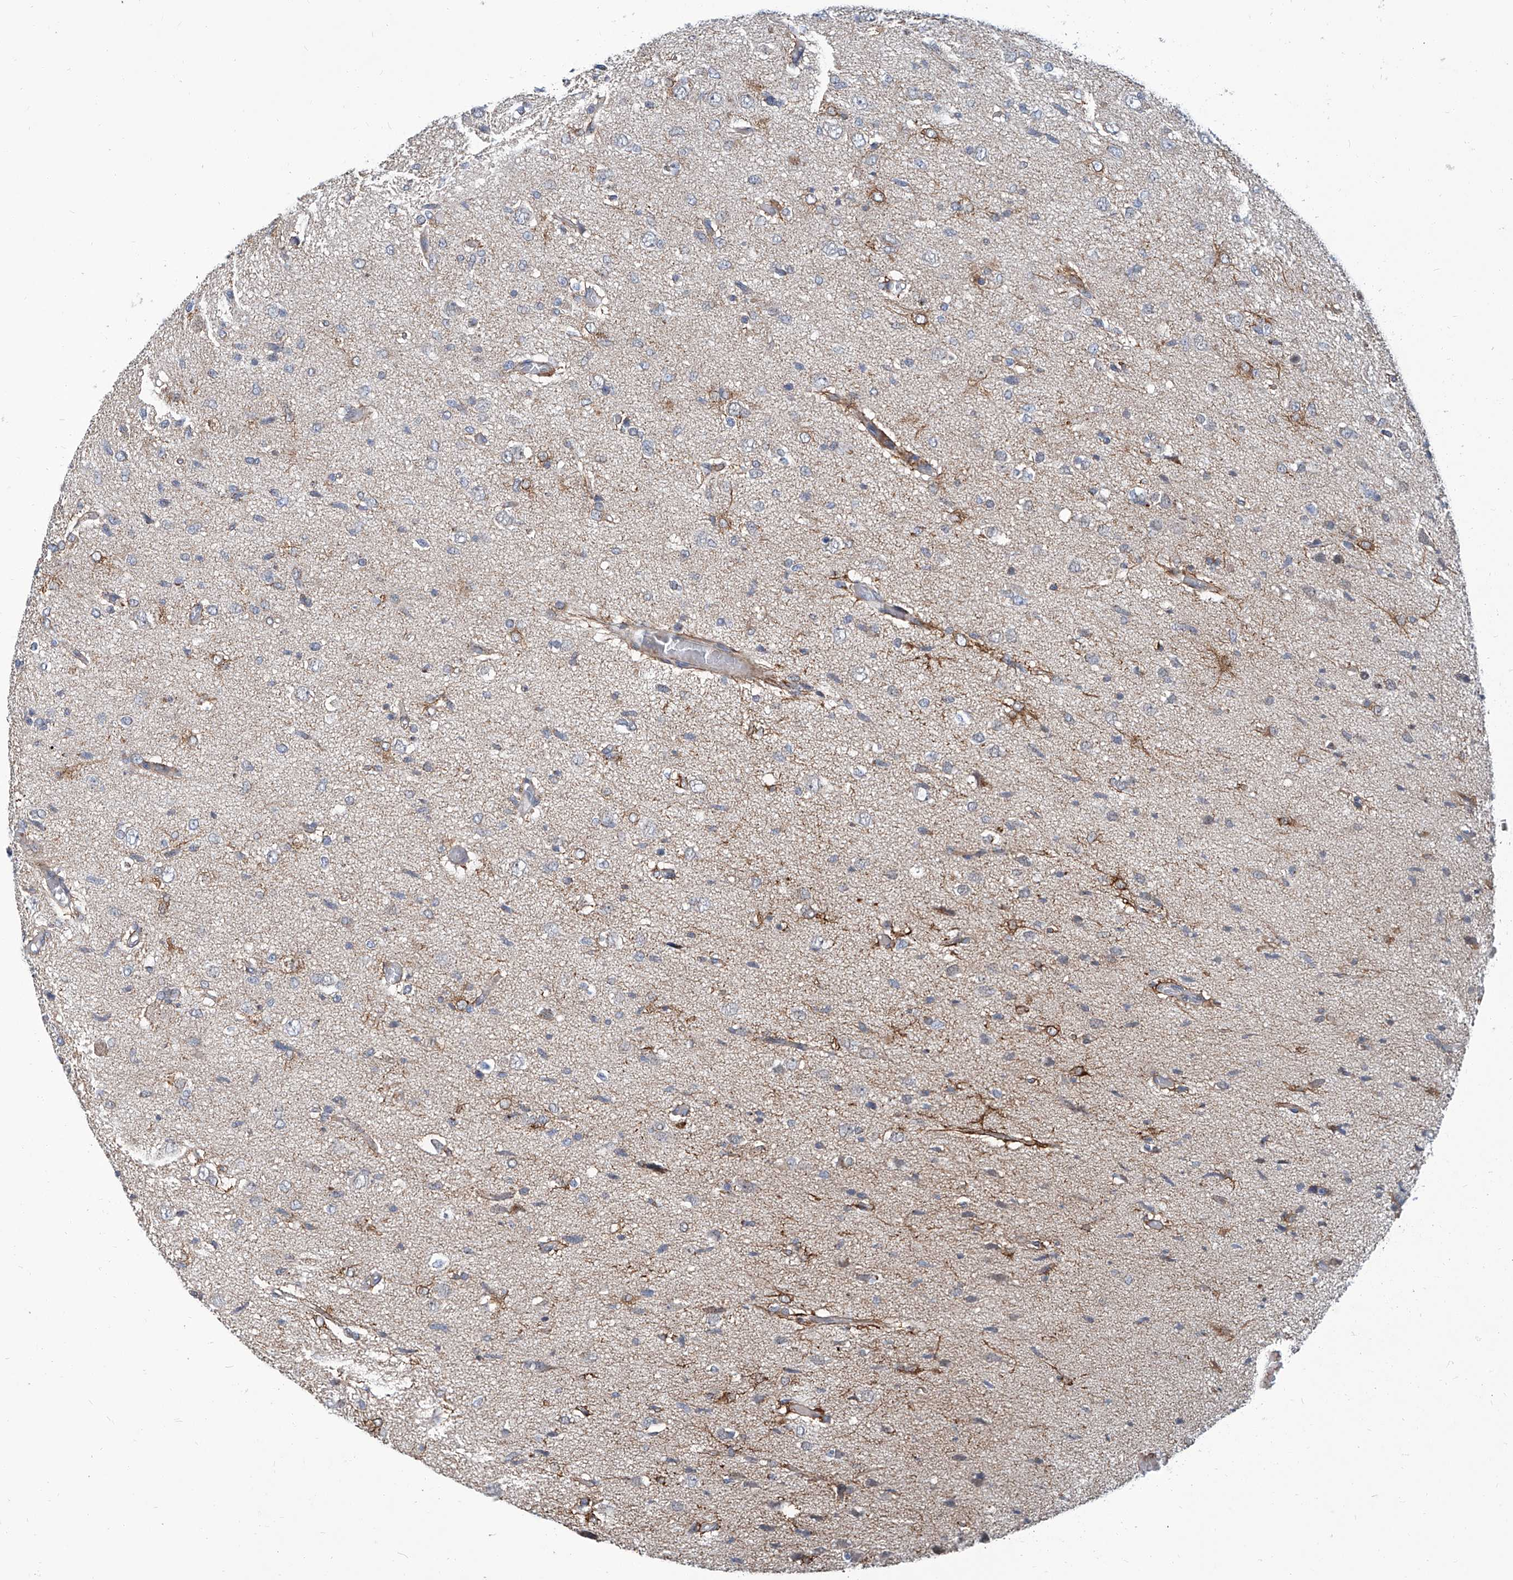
{"staining": {"intensity": "negative", "quantity": "none", "location": "none"}, "tissue": "glioma", "cell_type": "Tumor cells", "image_type": "cancer", "snomed": [{"axis": "morphology", "description": "Glioma, malignant, High grade"}, {"axis": "topography", "description": "Brain"}], "caption": "DAB (3,3'-diaminobenzidine) immunohistochemical staining of human malignant high-grade glioma displays no significant expression in tumor cells.", "gene": "USP48", "patient": {"sex": "female", "age": 59}}